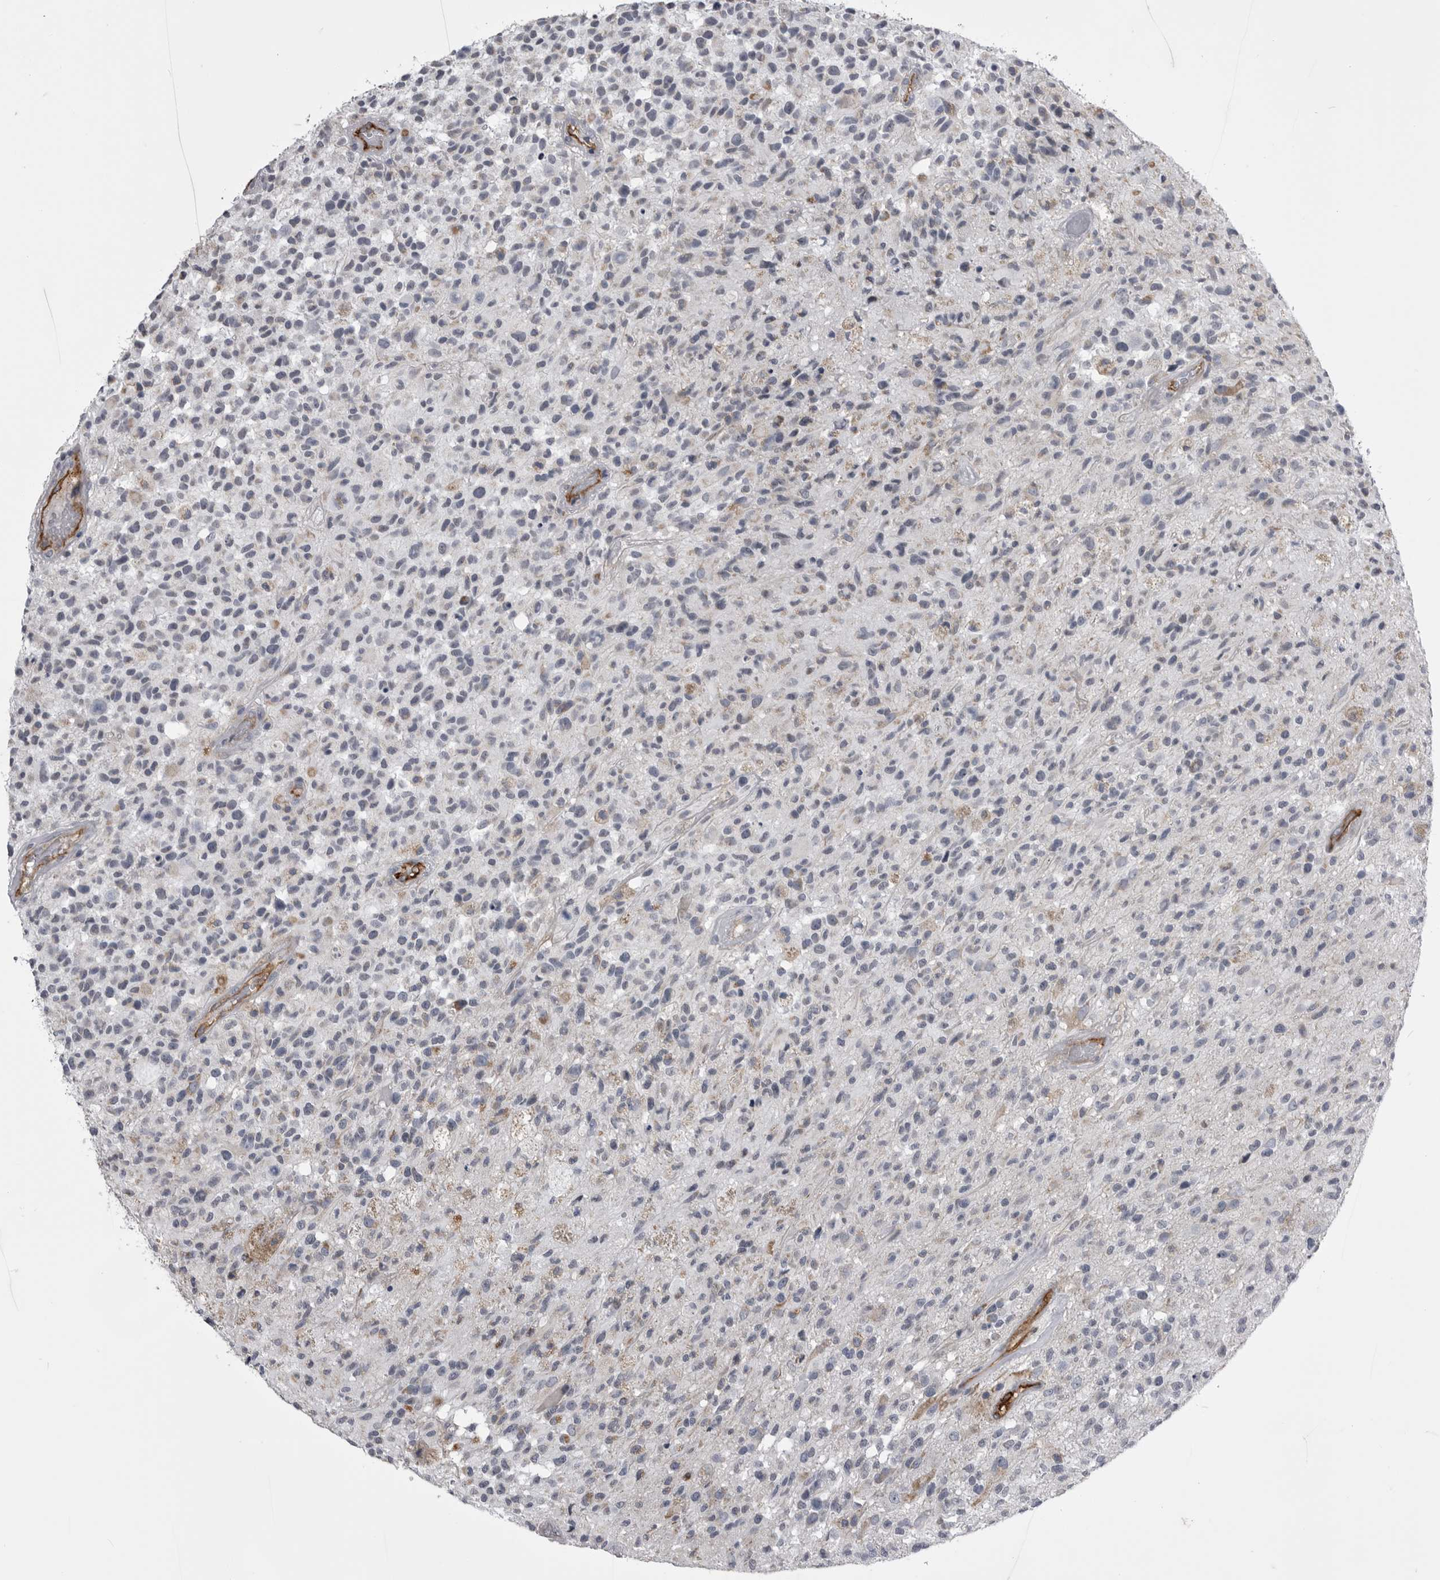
{"staining": {"intensity": "negative", "quantity": "none", "location": "none"}, "tissue": "glioma", "cell_type": "Tumor cells", "image_type": "cancer", "snomed": [{"axis": "morphology", "description": "Glioma, malignant, High grade"}, {"axis": "morphology", "description": "Glioblastoma, NOS"}, {"axis": "topography", "description": "Brain"}], "caption": "A high-resolution photomicrograph shows immunohistochemistry (IHC) staining of high-grade glioma (malignant), which exhibits no significant positivity in tumor cells.", "gene": "OPLAH", "patient": {"sex": "male", "age": 60}}